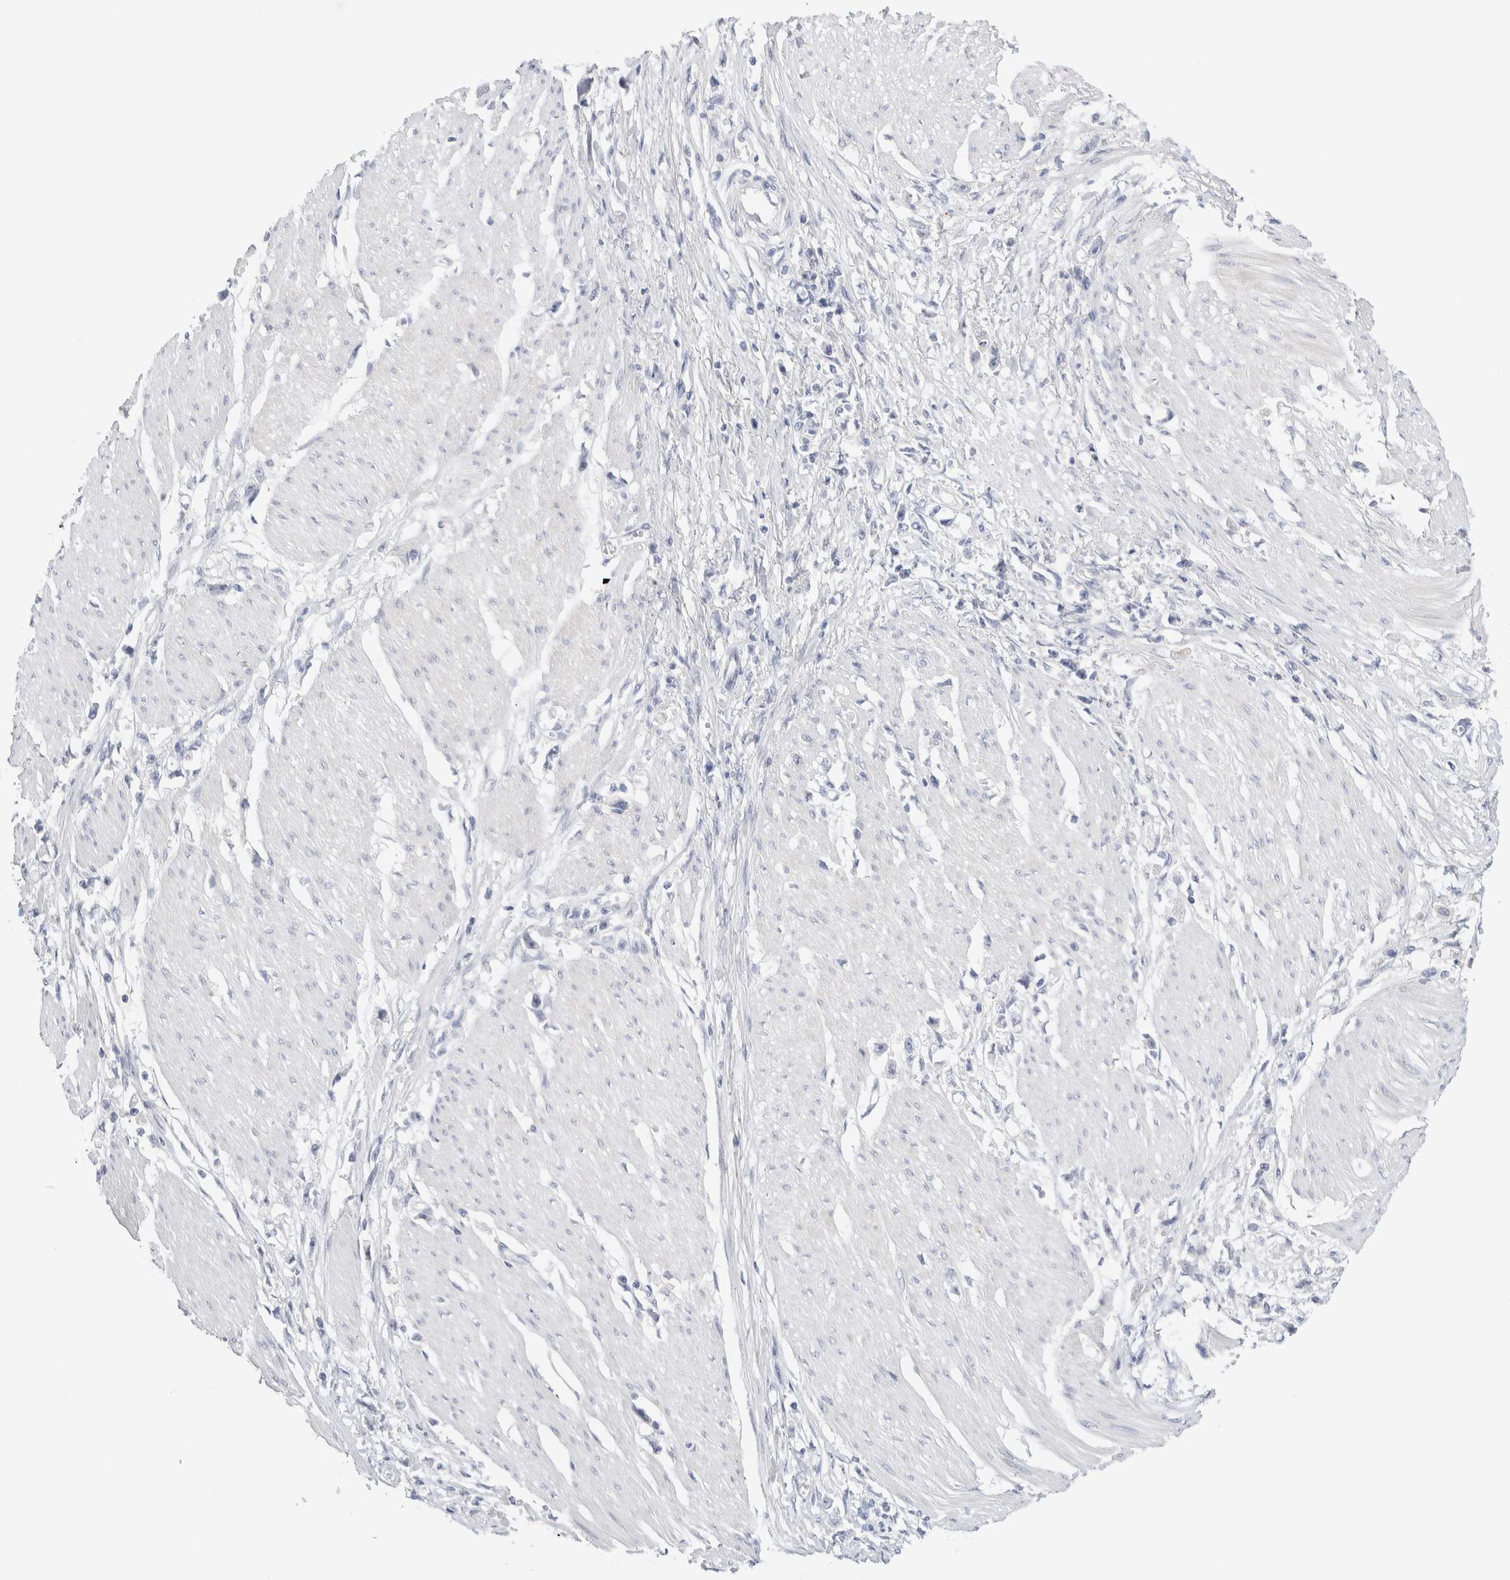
{"staining": {"intensity": "negative", "quantity": "none", "location": "none"}, "tissue": "stomach cancer", "cell_type": "Tumor cells", "image_type": "cancer", "snomed": [{"axis": "morphology", "description": "Adenocarcinoma, NOS"}, {"axis": "topography", "description": "Stomach"}], "caption": "Stomach cancer (adenocarcinoma) was stained to show a protein in brown. There is no significant staining in tumor cells.", "gene": "DNAJB6", "patient": {"sex": "female", "age": 59}}